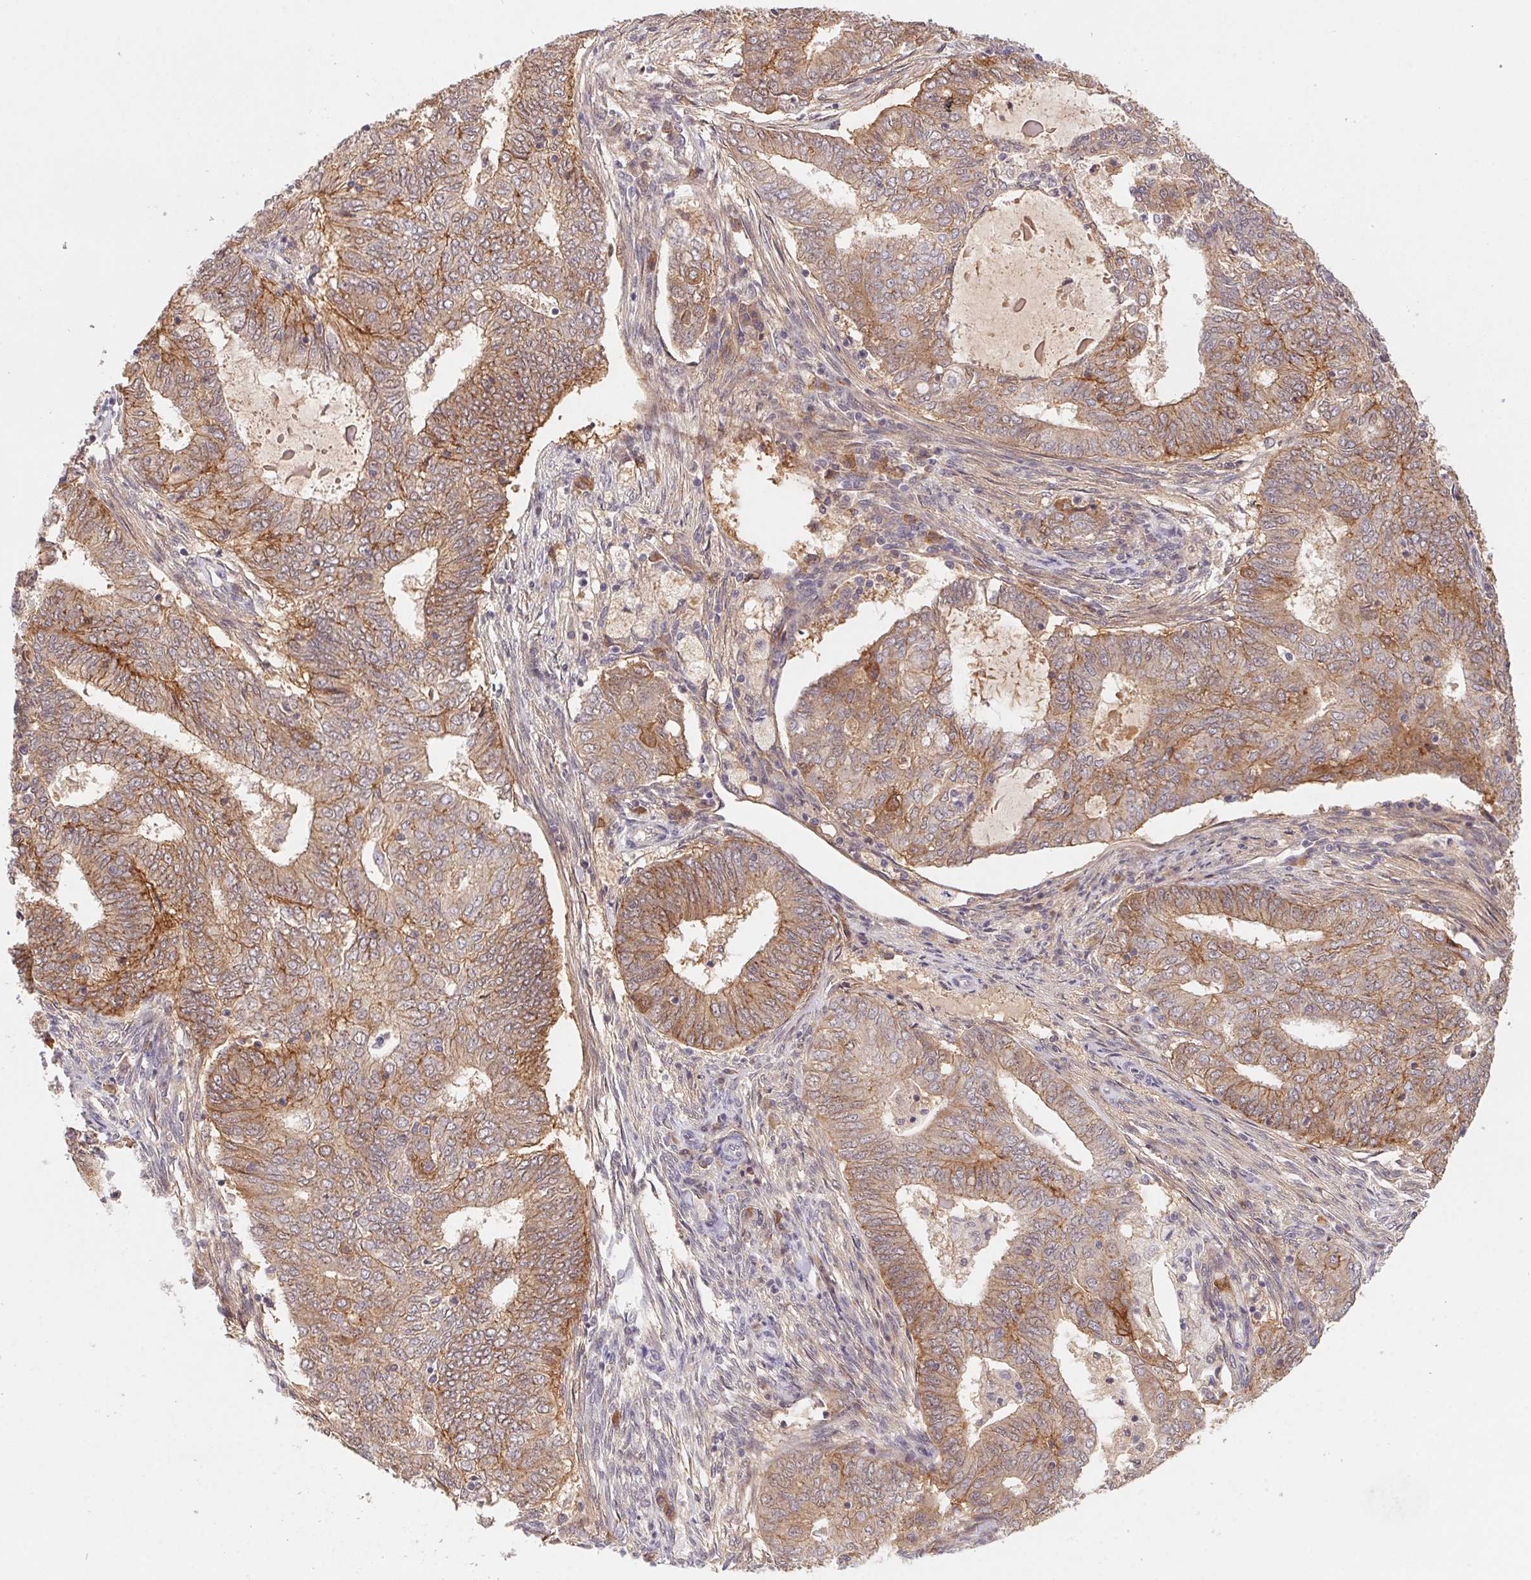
{"staining": {"intensity": "moderate", "quantity": ">75%", "location": "cytoplasmic/membranous"}, "tissue": "endometrial cancer", "cell_type": "Tumor cells", "image_type": "cancer", "snomed": [{"axis": "morphology", "description": "Adenocarcinoma, NOS"}, {"axis": "topography", "description": "Endometrium"}], "caption": "Immunohistochemistry of human endometrial cancer (adenocarcinoma) reveals medium levels of moderate cytoplasmic/membranous positivity in approximately >75% of tumor cells.", "gene": "SLC52A2", "patient": {"sex": "female", "age": 62}}